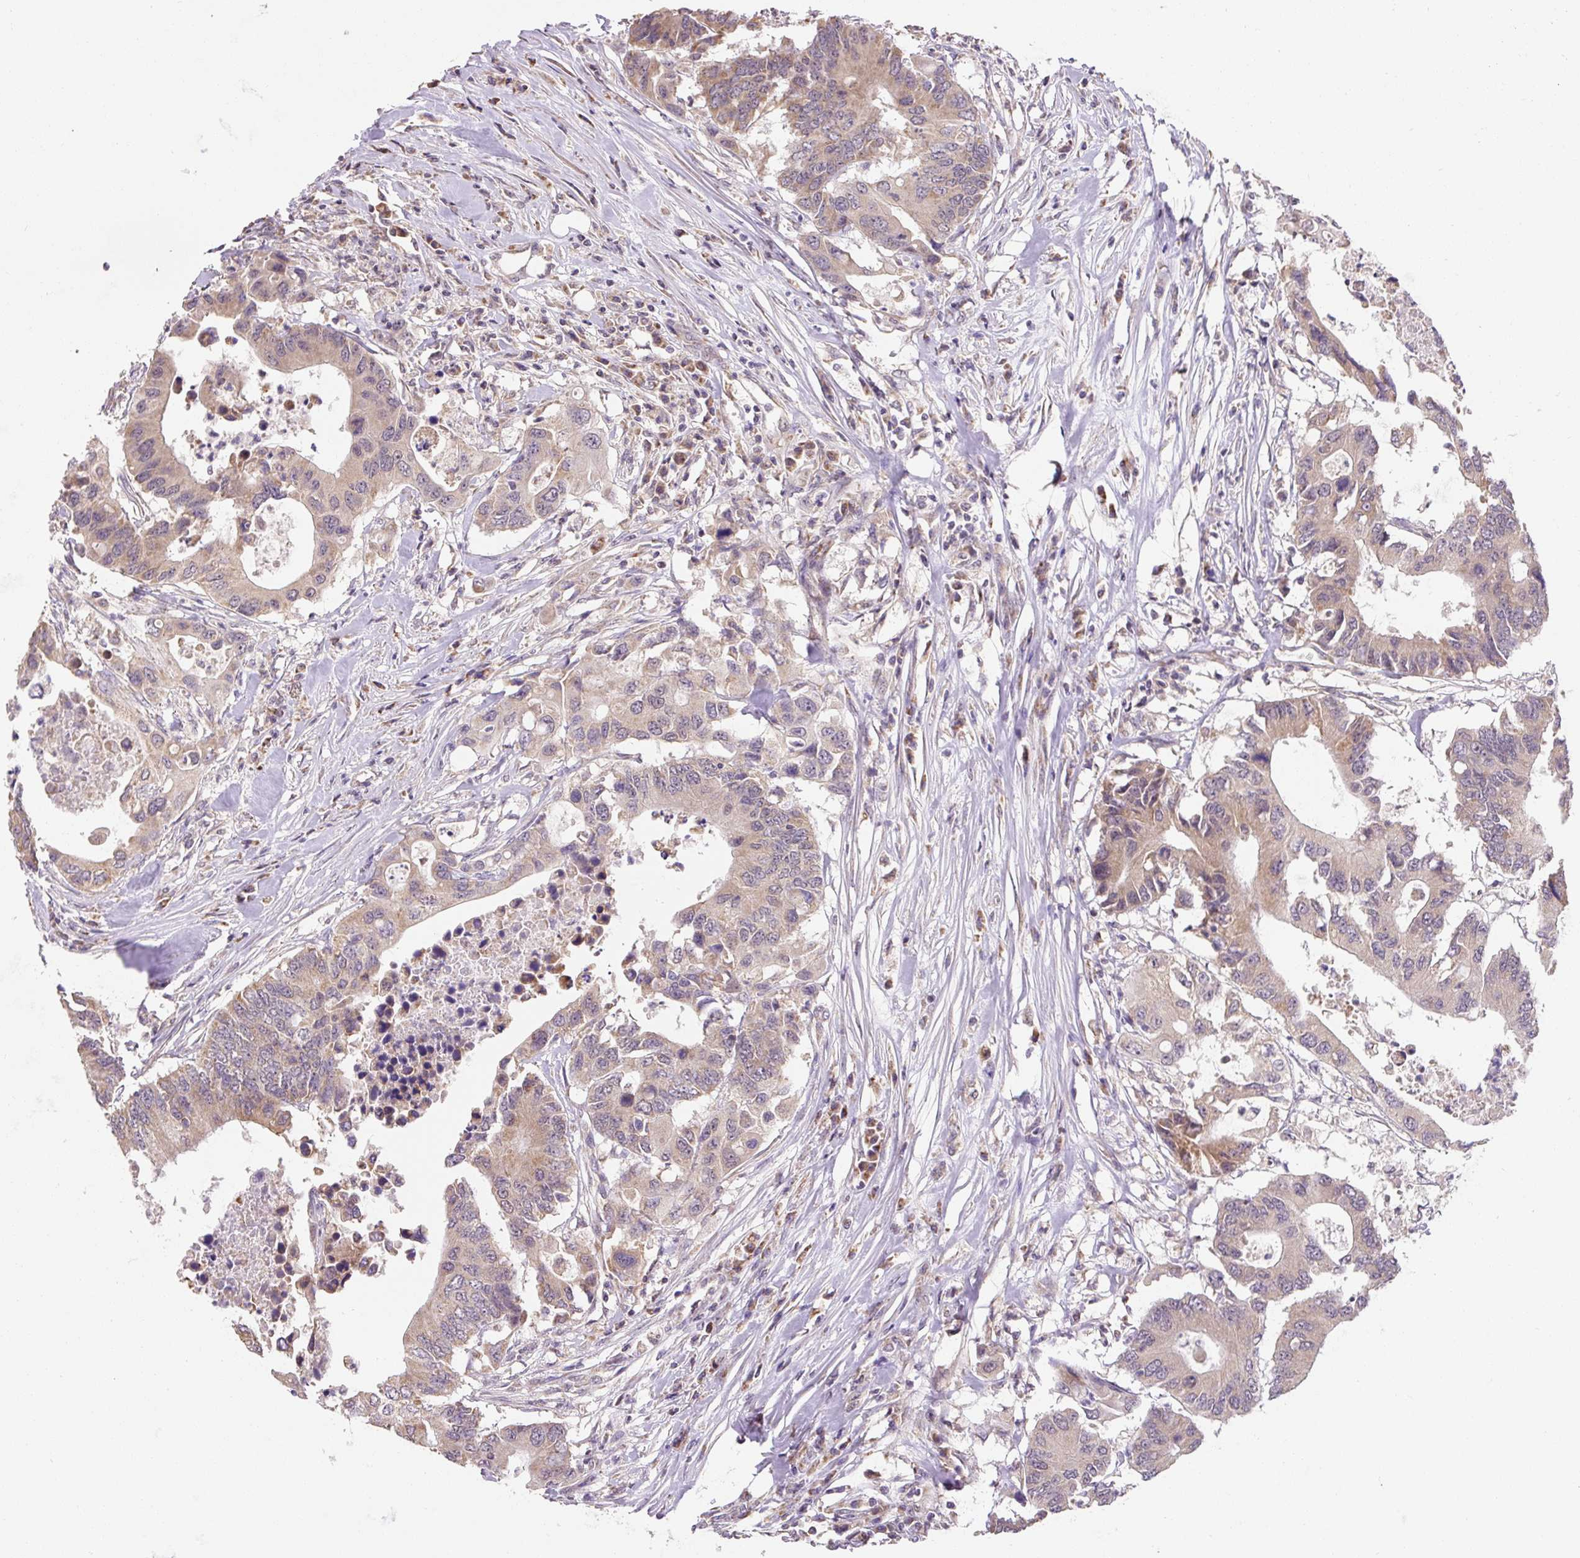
{"staining": {"intensity": "moderate", "quantity": ">75%", "location": "cytoplasmic/membranous"}, "tissue": "colorectal cancer", "cell_type": "Tumor cells", "image_type": "cancer", "snomed": [{"axis": "morphology", "description": "Adenocarcinoma, NOS"}, {"axis": "topography", "description": "Colon"}], "caption": "Immunohistochemistry of colorectal cancer displays medium levels of moderate cytoplasmic/membranous staining in approximately >75% of tumor cells.", "gene": "MFSD9", "patient": {"sex": "male", "age": 71}}